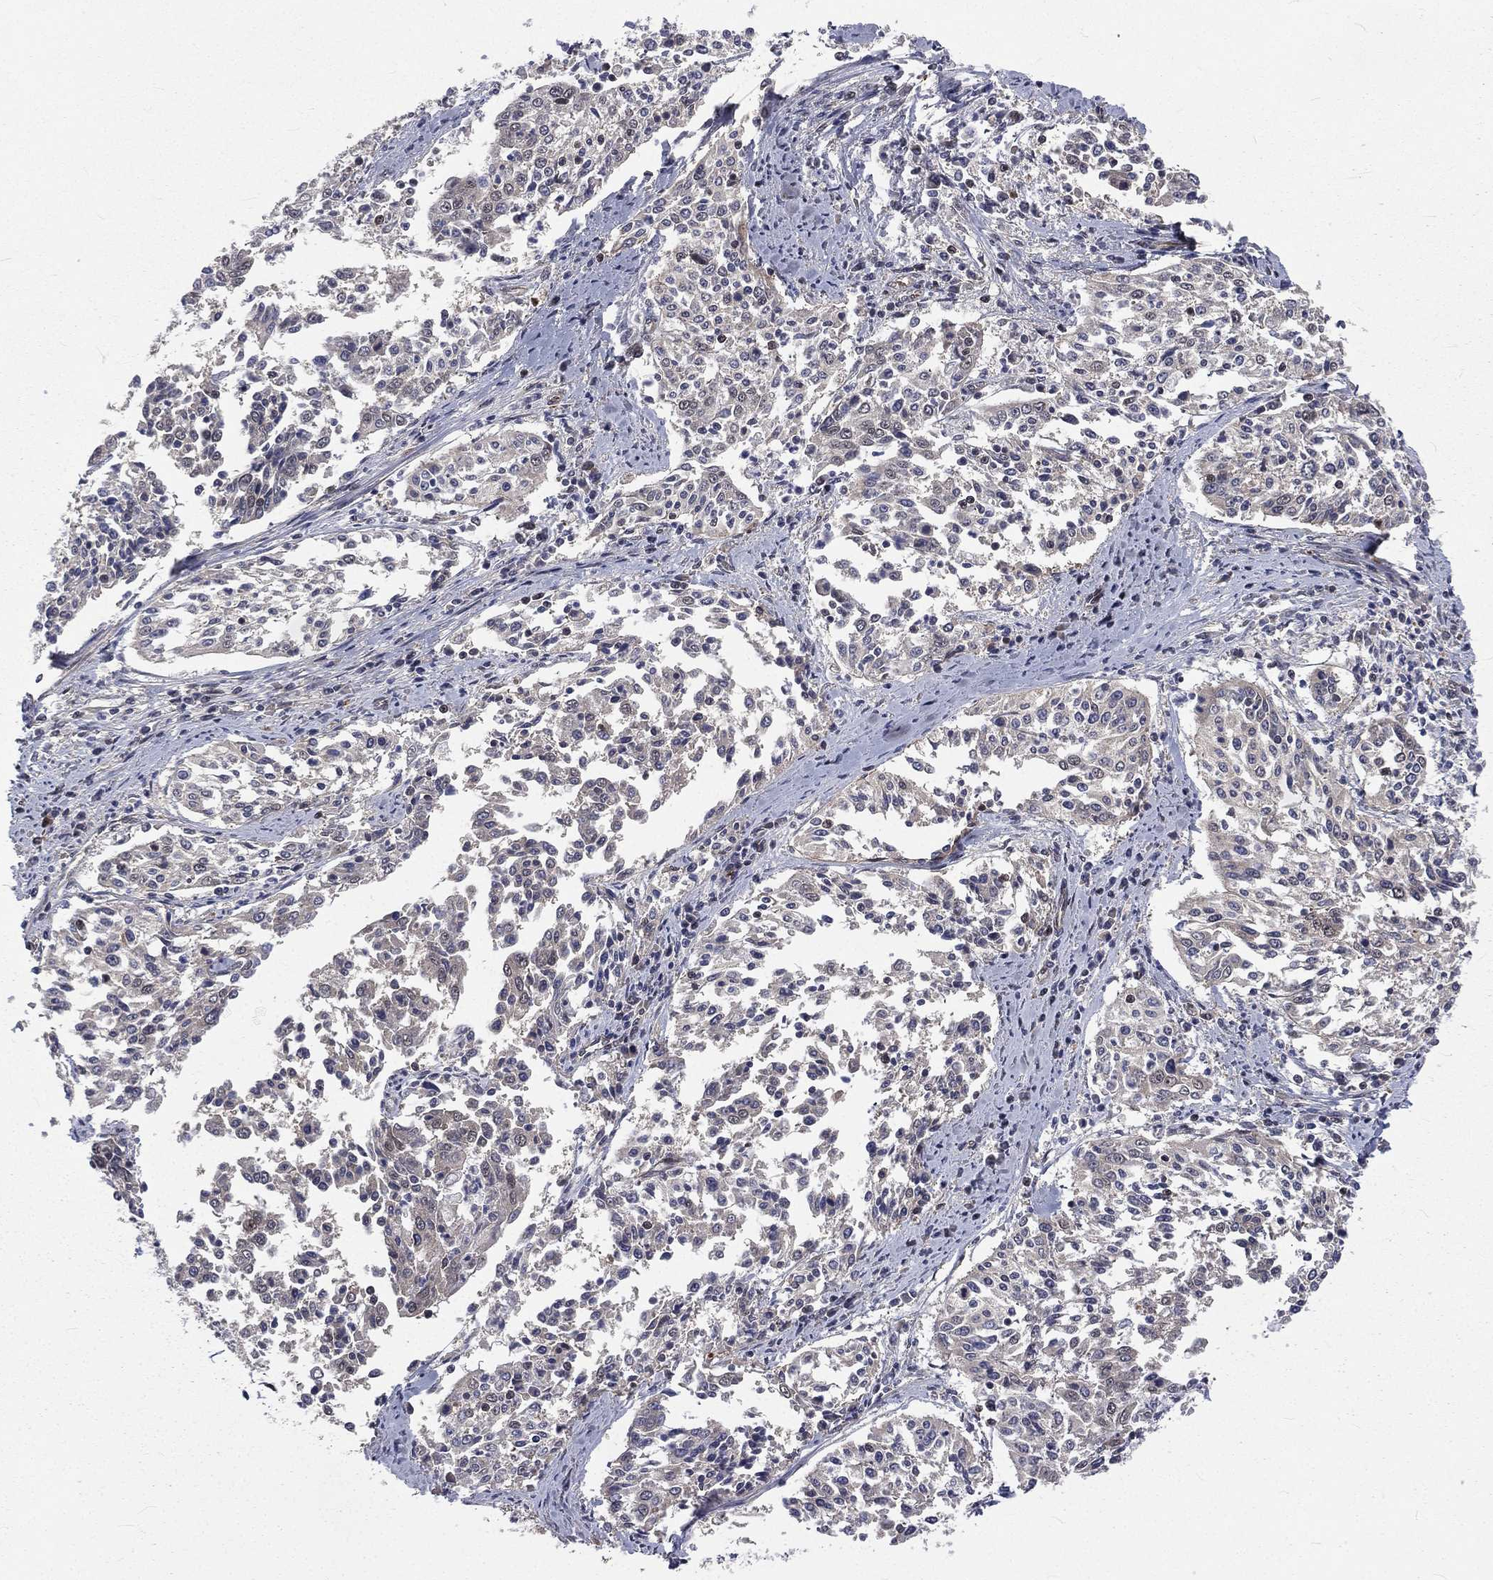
{"staining": {"intensity": "negative", "quantity": "none", "location": "none"}, "tissue": "cervical cancer", "cell_type": "Tumor cells", "image_type": "cancer", "snomed": [{"axis": "morphology", "description": "Squamous cell carcinoma, NOS"}, {"axis": "topography", "description": "Cervix"}], "caption": "Protein analysis of squamous cell carcinoma (cervical) displays no significant expression in tumor cells.", "gene": "ARL3", "patient": {"sex": "female", "age": 41}}